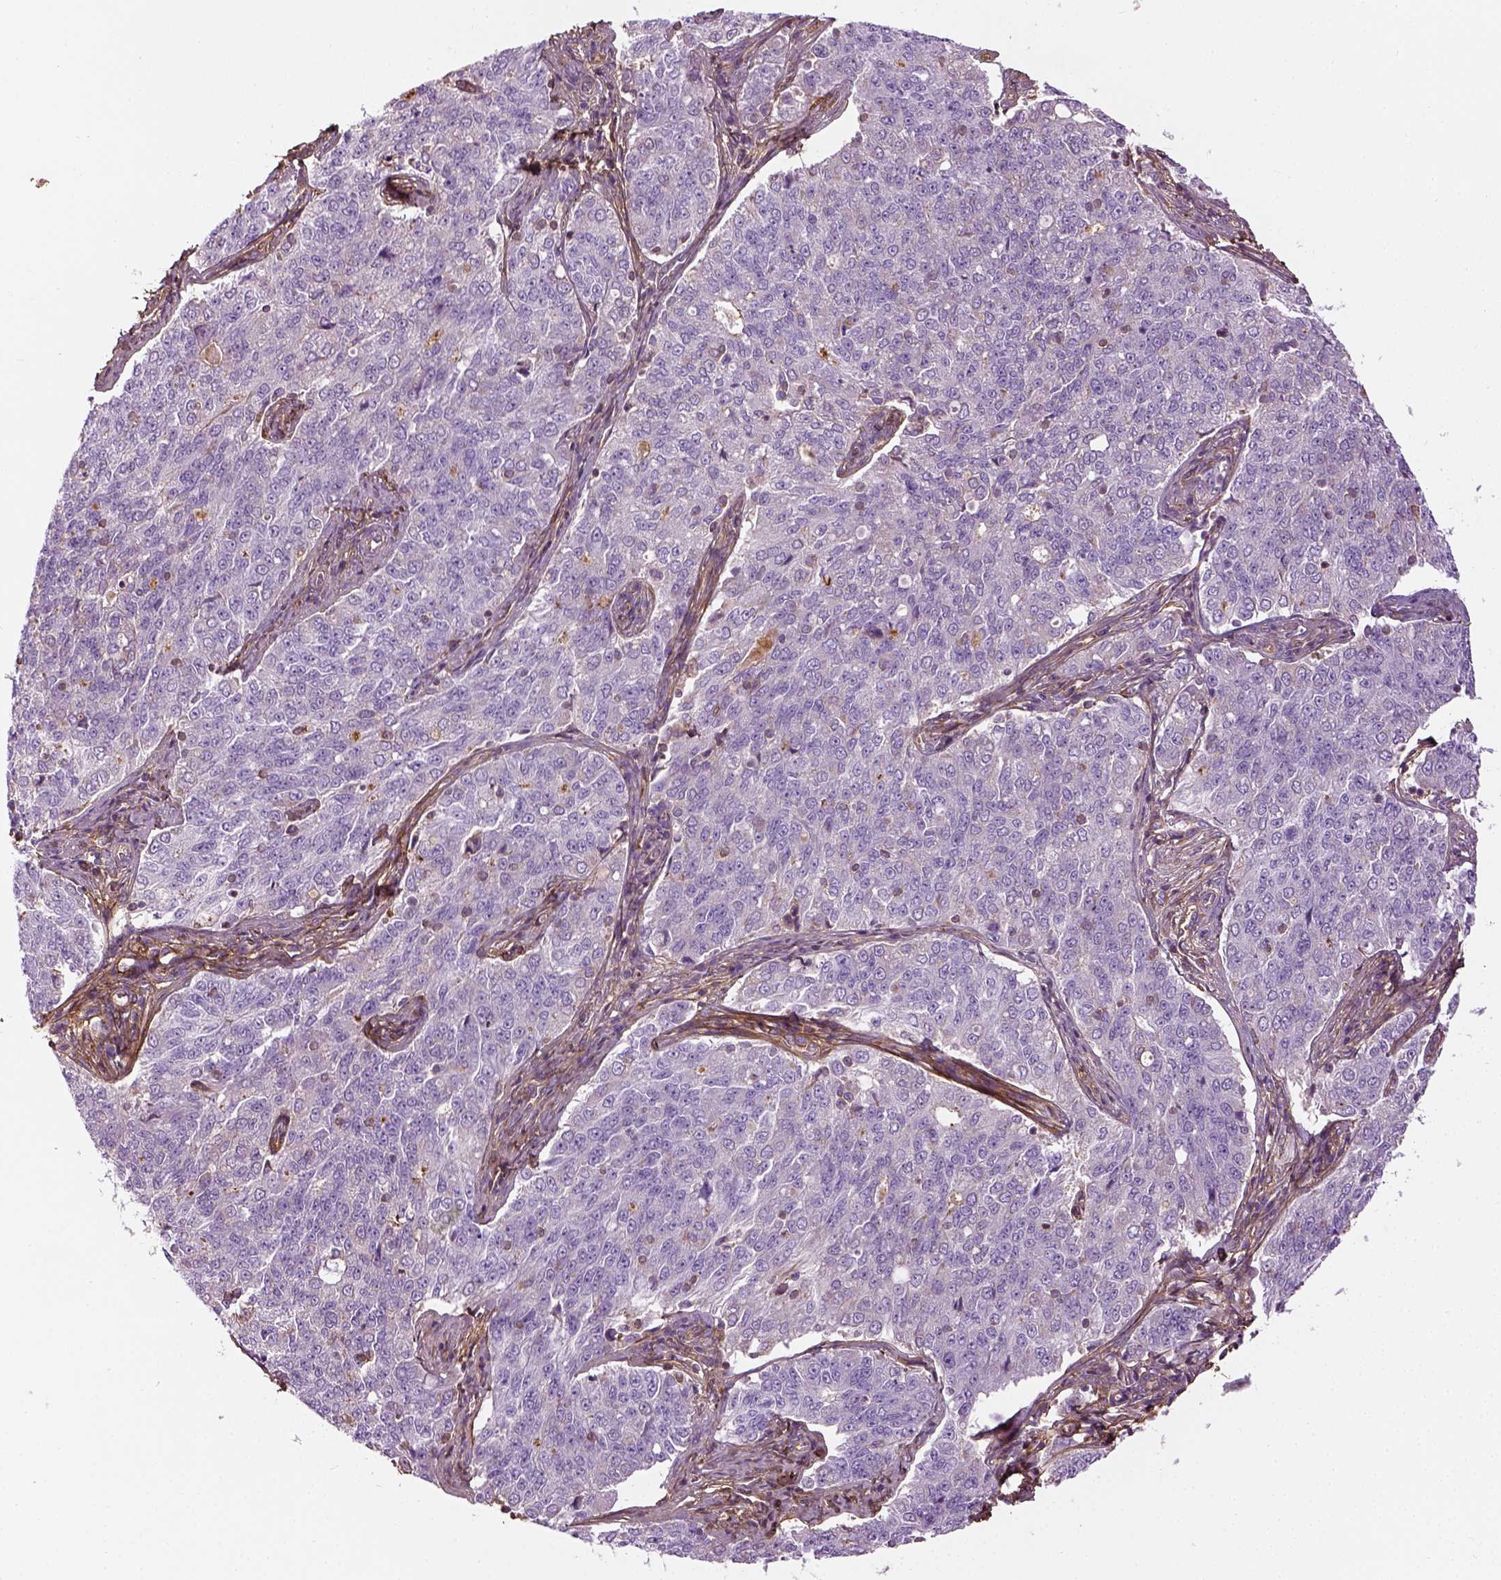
{"staining": {"intensity": "negative", "quantity": "none", "location": "none"}, "tissue": "endometrial cancer", "cell_type": "Tumor cells", "image_type": "cancer", "snomed": [{"axis": "morphology", "description": "Adenocarcinoma, NOS"}, {"axis": "topography", "description": "Endometrium"}], "caption": "High magnification brightfield microscopy of endometrial adenocarcinoma stained with DAB (brown) and counterstained with hematoxylin (blue): tumor cells show no significant positivity.", "gene": "COL6A2", "patient": {"sex": "female", "age": 43}}